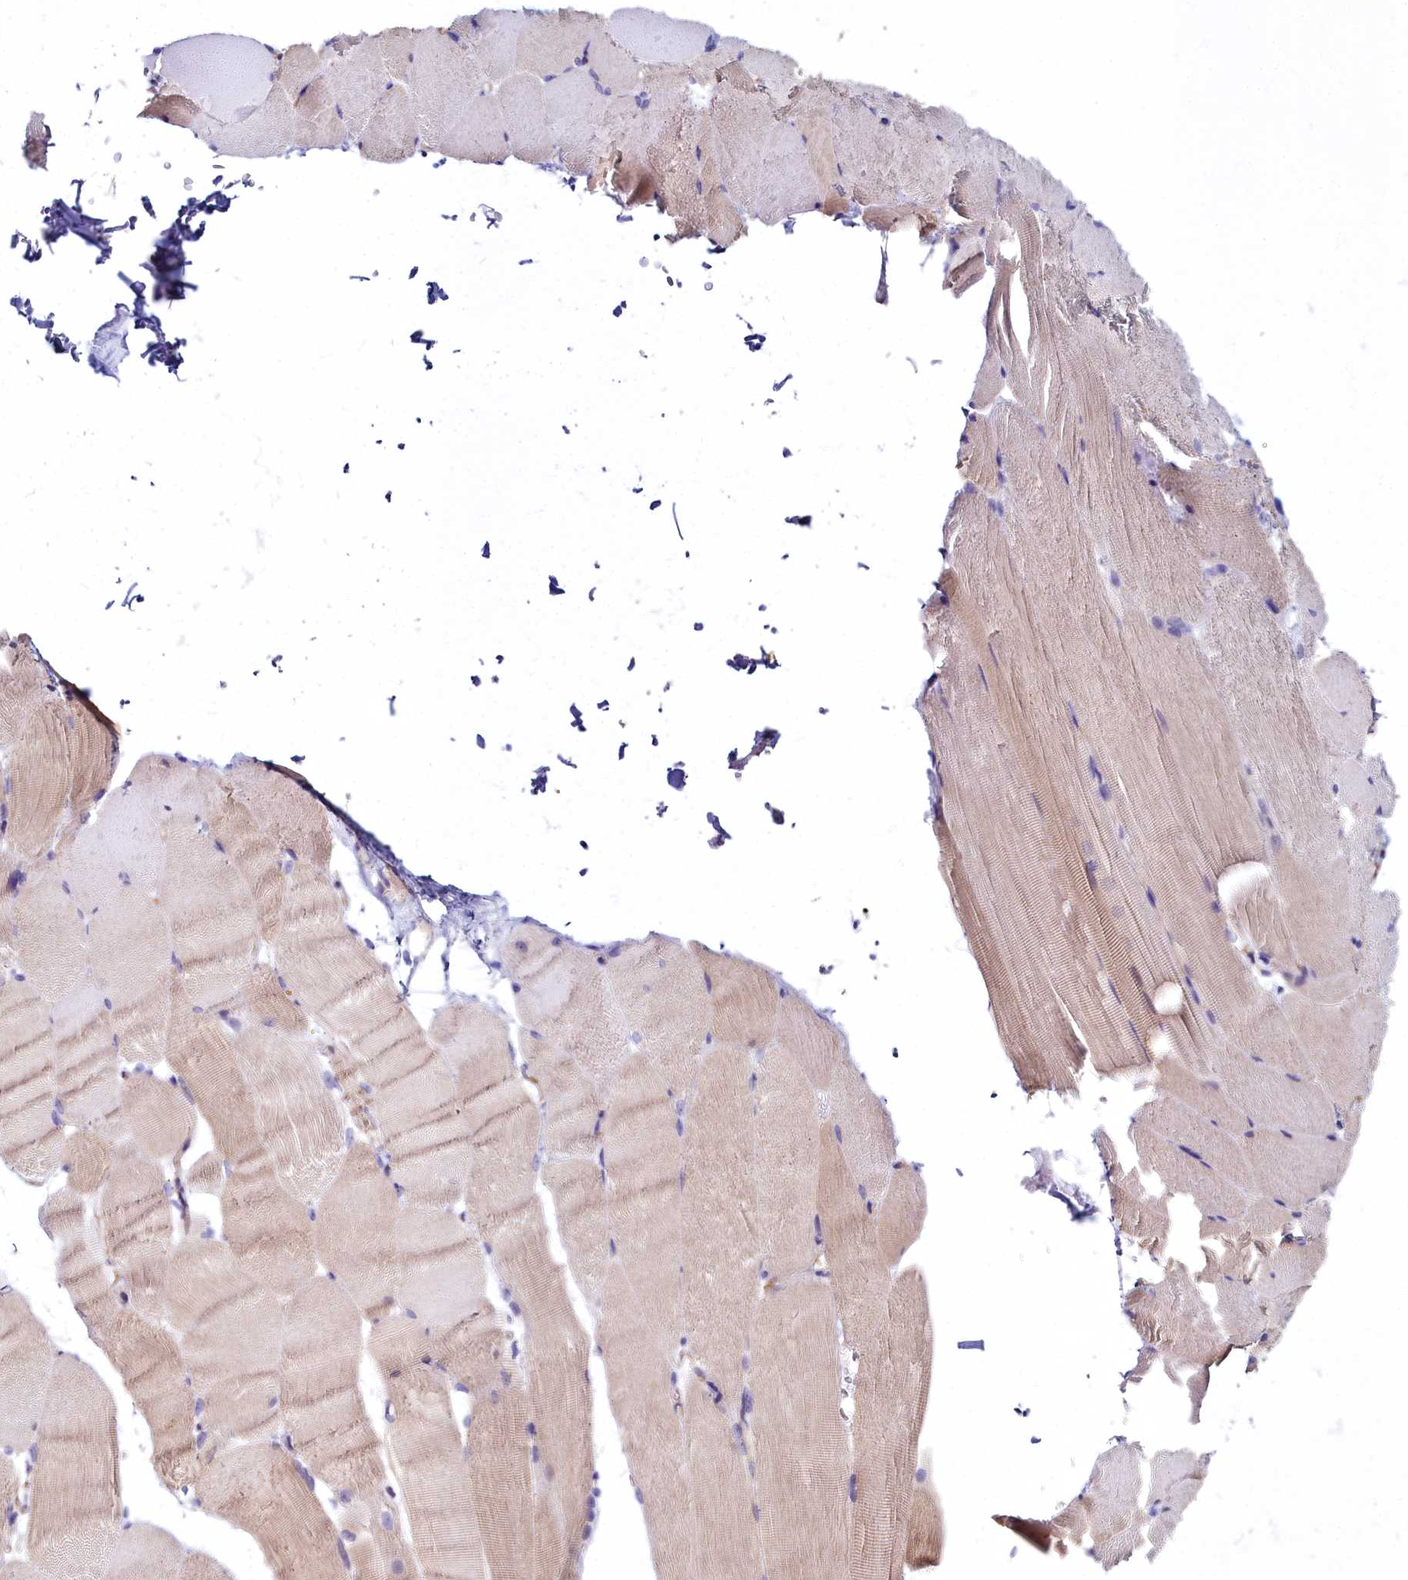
{"staining": {"intensity": "weak", "quantity": "25%-75%", "location": "cytoplasmic/membranous"}, "tissue": "skeletal muscle", "cell_type": "Myocytes", "image_type": "normal", "snomed": [{"axis": "morphology", "description": "Normal tissue, NOS"}, {"axis": "topography", "description": "Skeletal muscle"}, {"axis": "topography", "description": "Parathyroid gland"}], "caption": "There is low levels of weak cytoplasmic/membranous staining in myocytes of unremarkable skeletal muscle, as demonstrated by immunohistochemical staining (brown color).", "gene": "FADS3", "patient": {"sex": "female", "age": 37}}